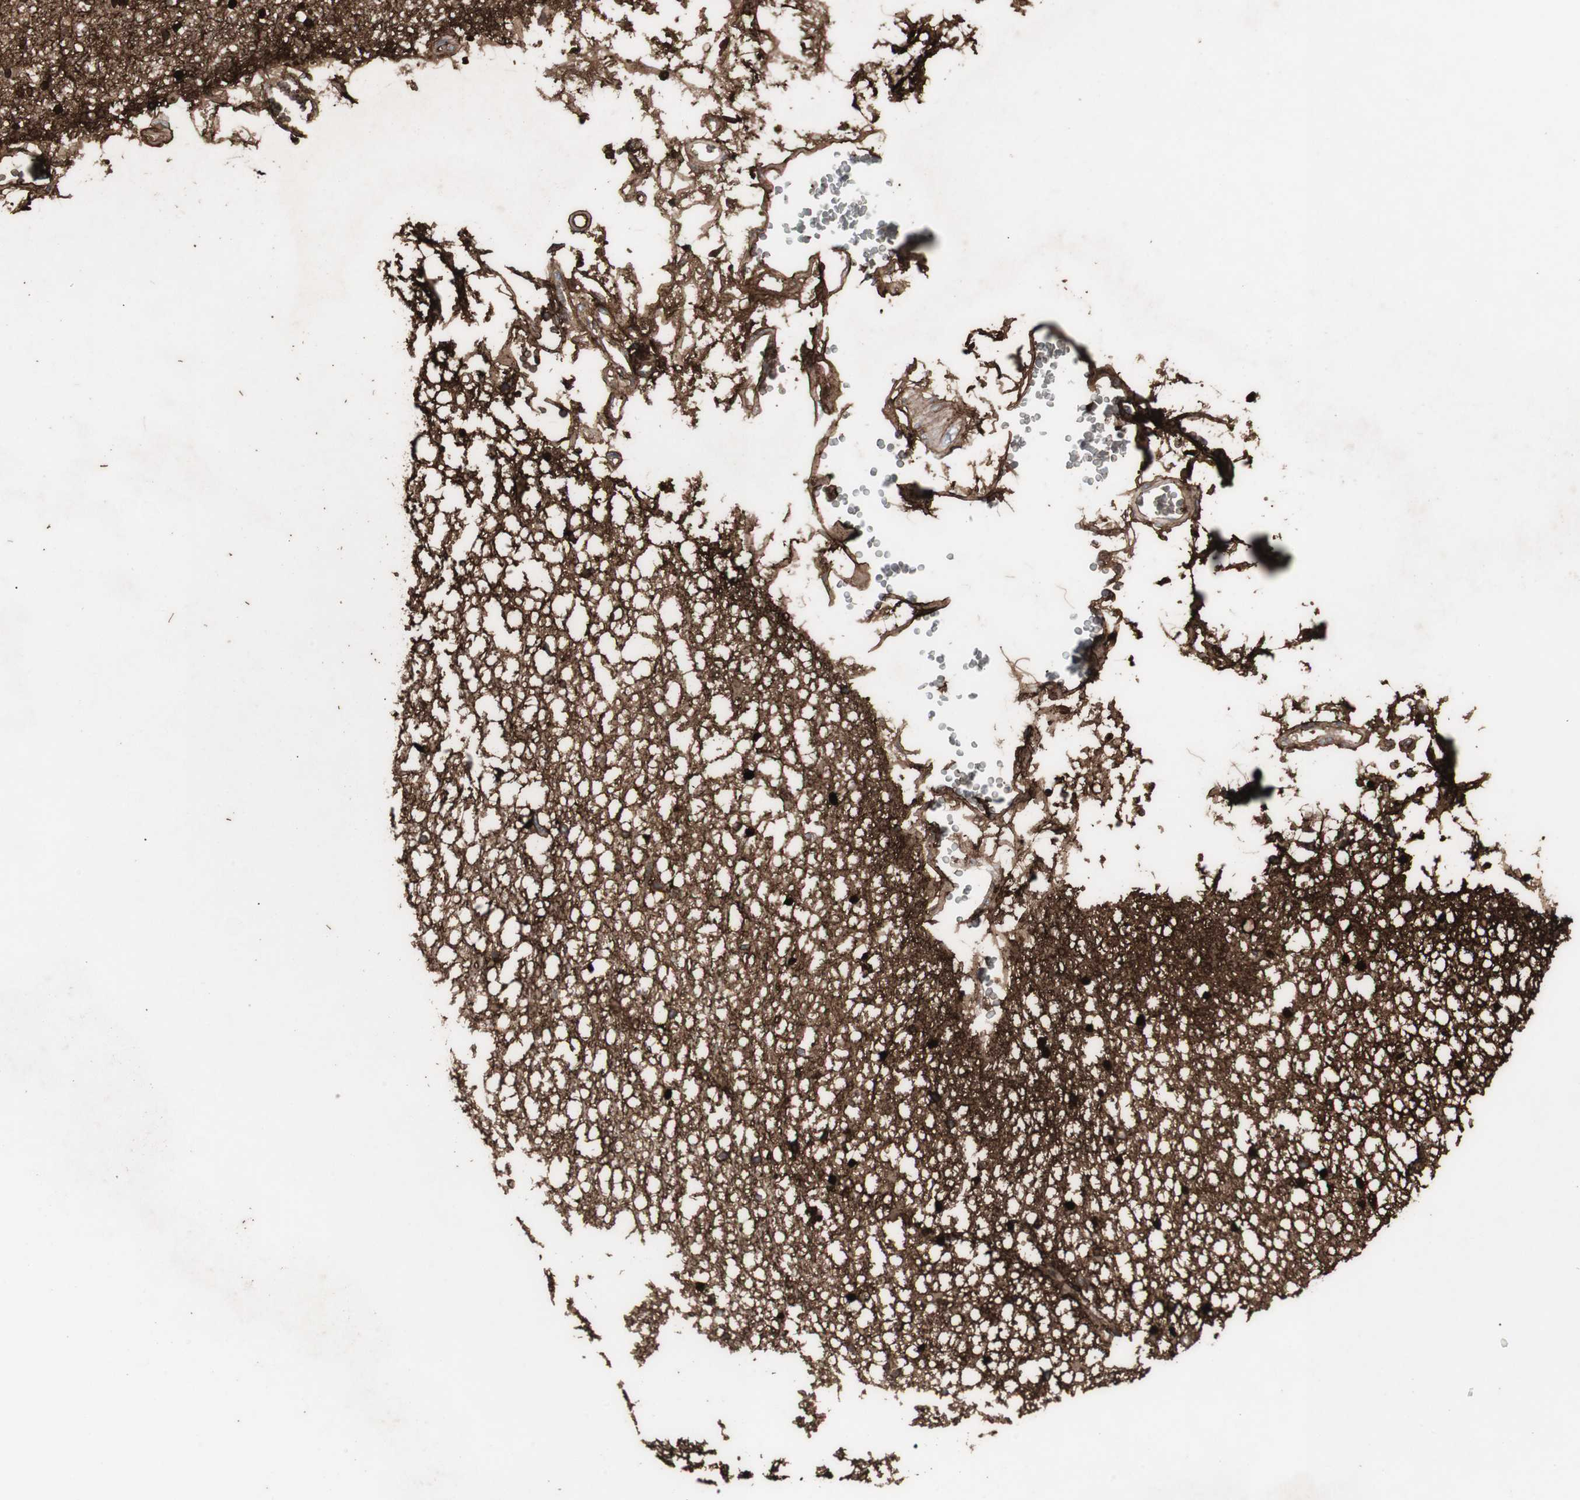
{"staining": {"intensity": "strong", "quantity": "25%-75%", "location": "cytoplasmic/membranous"}, "tissue": "hippocampus", "cell_type": "Glial cells", "image_type": "normal", "snomed": [{"axis": "morphology", "description": "Normal tissue, NOS"}, {"axis": "topography", "description": "Hippocampus"}], "caption": "Brown immunohistochemical staining in normal human hippocampus demonstrates strong cytoplasmic/membranous expression in about 25%-75% of glial cells. The protein of interest is stained brown, and the nuclei are stained in blue (DAB (3,3'-diaminobenzidine) IHC with brightfield microscopy, high magnification).", "gene": "GBA1", "patient": {"sex": "male", "age": 45}}